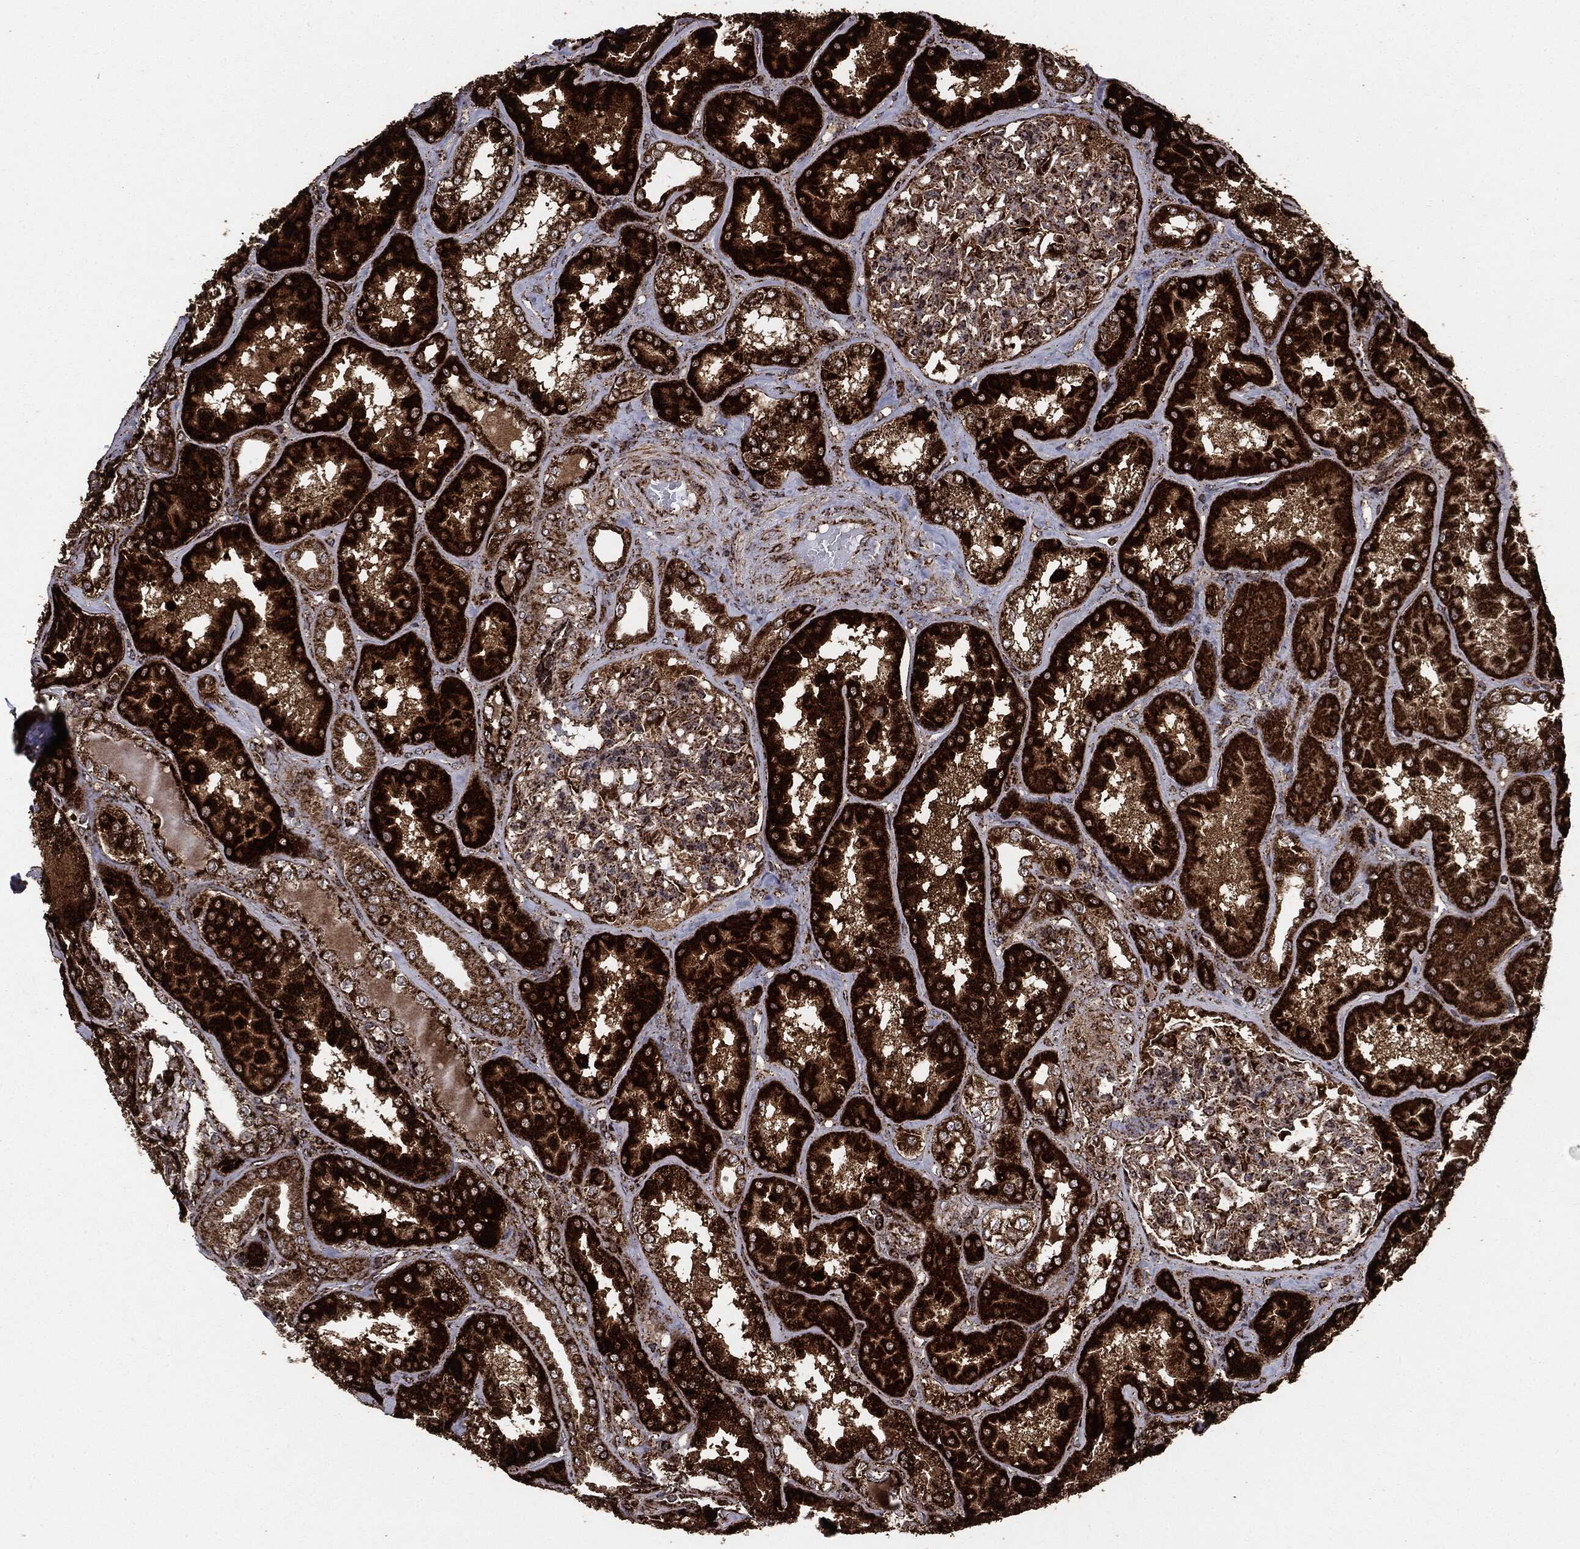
{"staining": {"intensity": "moderate", "quantity": "25%-75%", "location": "cytoplasmic/membranous"}, "tissue": "kidney", "cell_type": "Cells in glomeruli", "image_type": "normal", "snomed": [{"axis": "morphology", "description": "Normal tissue, NOS"}, {"axis": "topography", "description": "Kidney"}], "caption": "An immunohistochemistry micrograph of unremarkable tissue is shown. Protein staining in brown highlights moderate cytoplasmic/membranous positivity in kidney within cells in glomeruli.", "gene": "MAP2K1", "patient": {"sex": "female", "age": 56}}